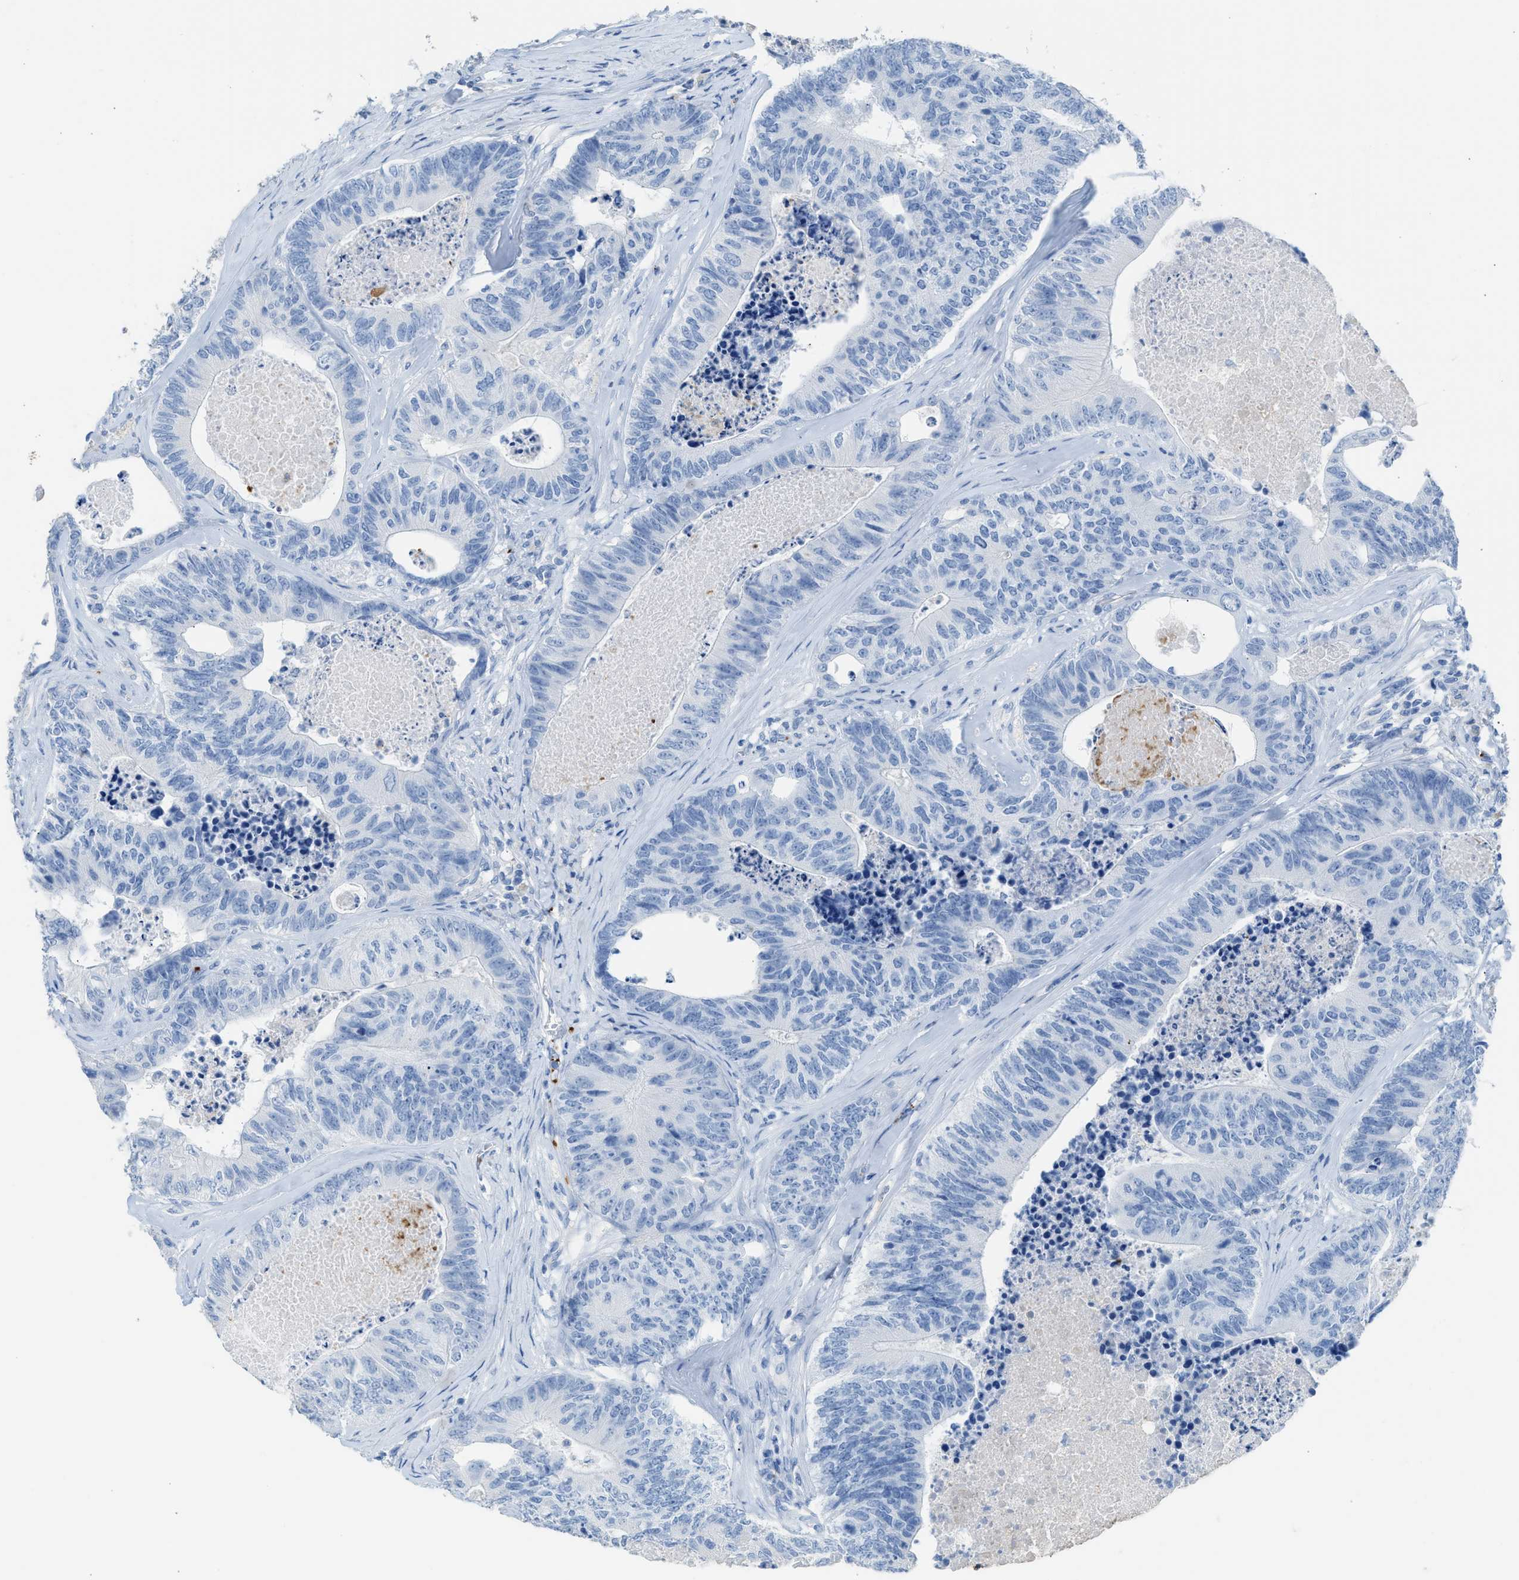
{"staining": {"intensity": "negative", "quantity": "none", "location": "none"}, "tissue": "colorectal cancer", "cell_type": "Tumor cells", "image_type": "cancer", "snomed": [{"axis": "morphology", "description": "Adenocarcinoma, NOS"}, {"axis": "topography", "description": "Colon"}], "caption": "Immunohistochemistry image of neoplastic tissue: human colorectal cancer stained with DAB displays no significant protein positivity in tumor cells.", "gene": "FAIM2", "patient": {"sex": "female", "age": 67}}